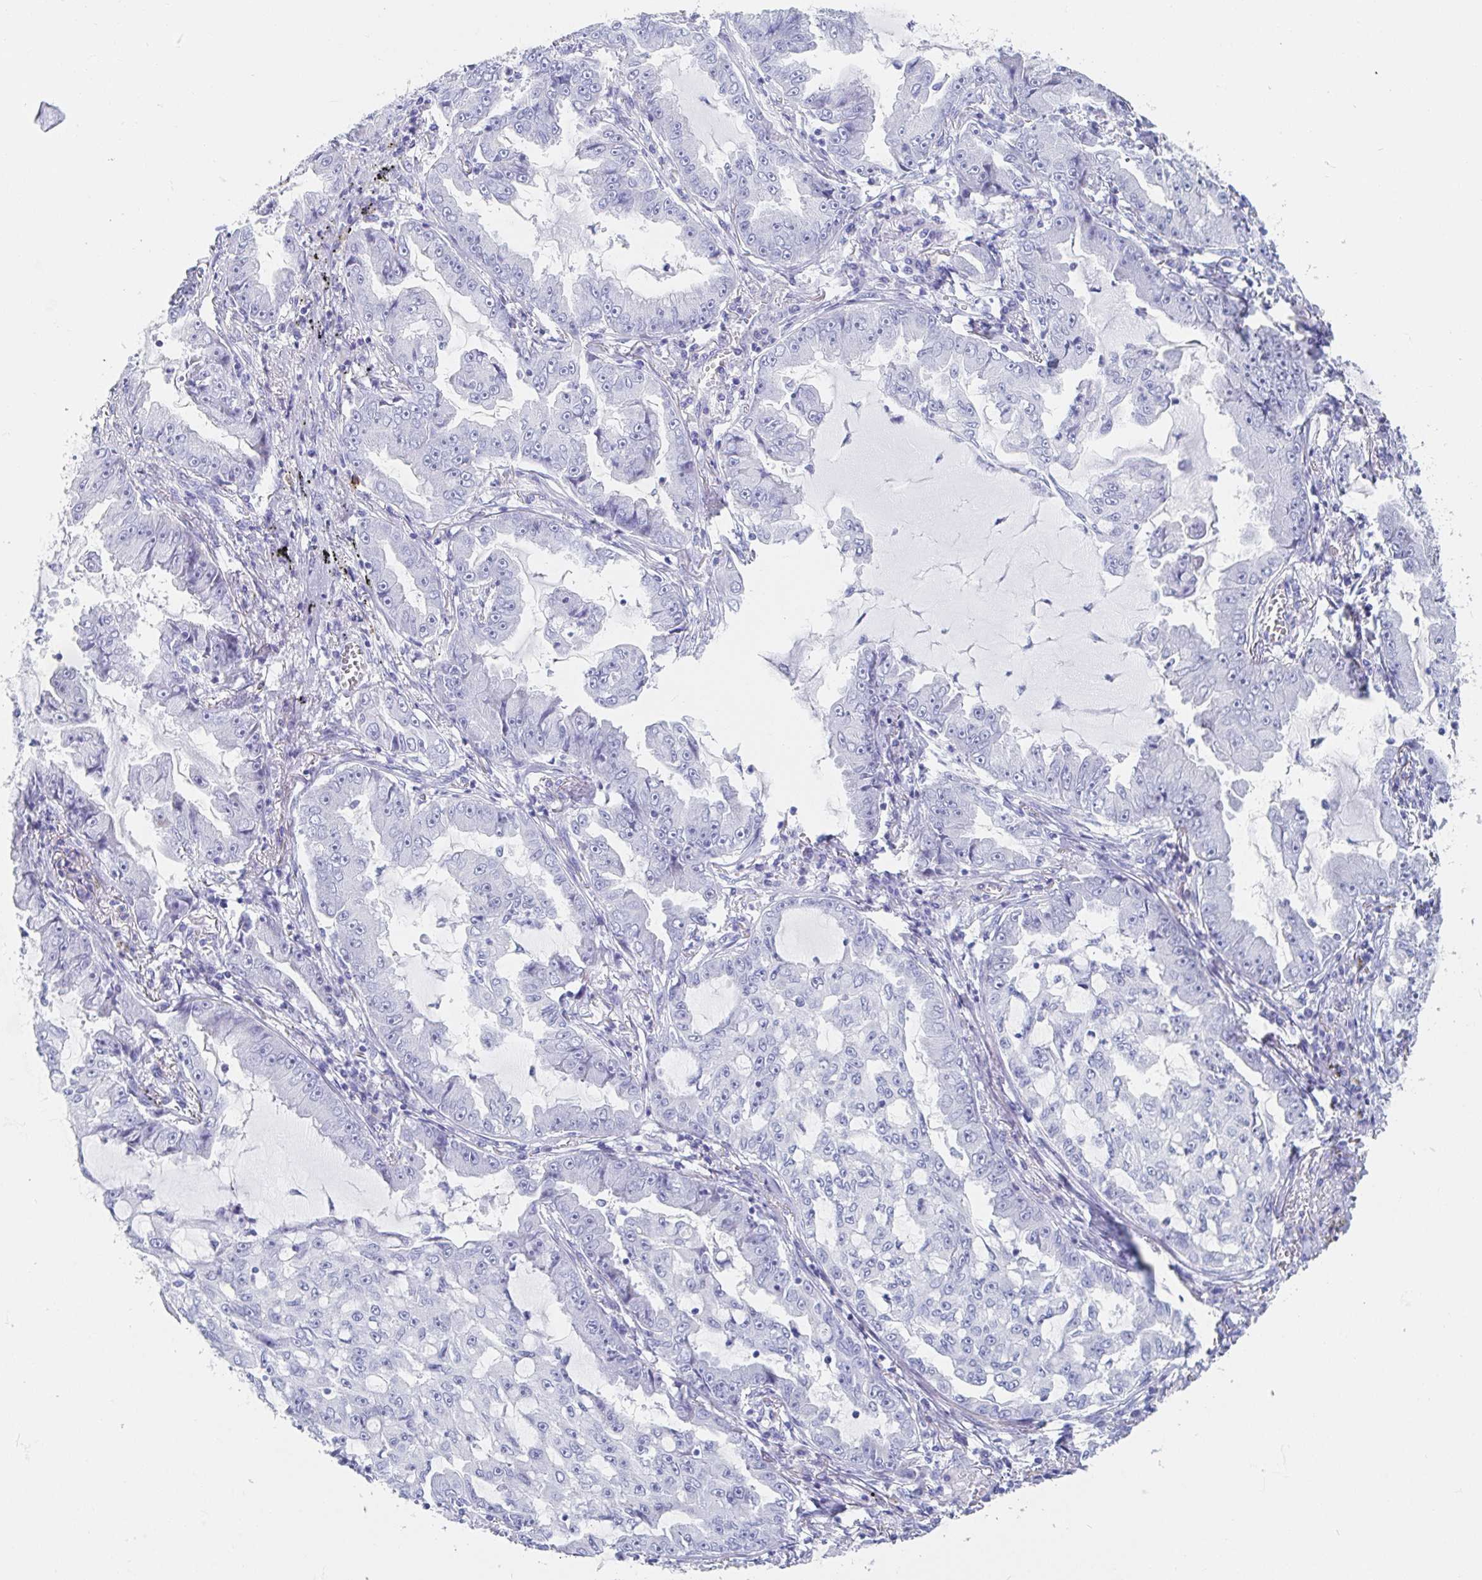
{"staining": {"intensity": "negative", "quantity": "none", "location": "none"}, "tissue": "lung cancer", "cell_type": "Tumor cells", "image_type": "cancer", "snomed": [{"axis": "morphology", "description": "Adenocarcinoma, NOS"}, {"axis": "topography", "description": "Lung"}], "caption": "DAB (3,3'-diaminobenzidine) immunohistochemical staining of human lung adenocarcinoma shows no significant staining in tumor cells.", "gene": "PACSIN1", "patient": {"sex": "female", "age": 52}}